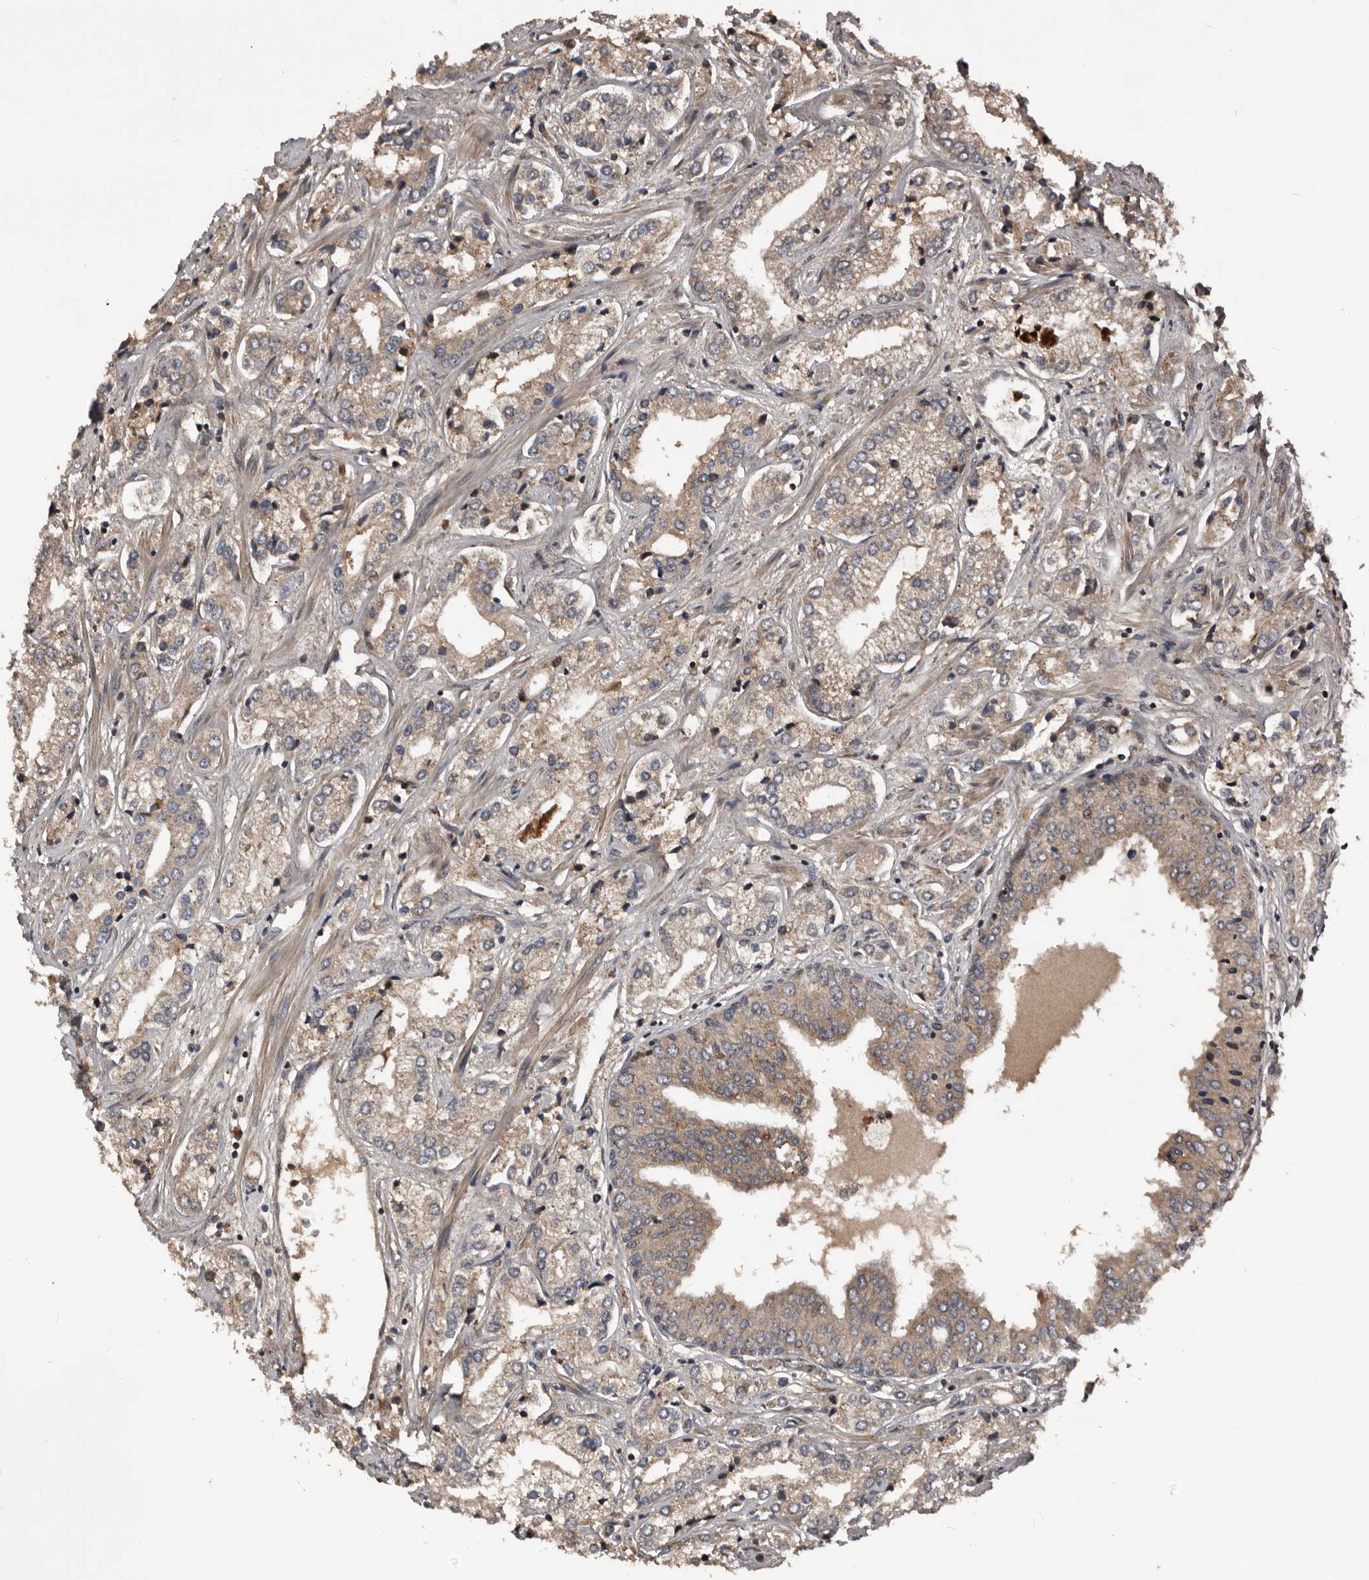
{"staining": {"intensity": "weak", "quantity": ">75%", "location": "cytoplasmic/membranous"}, "tissue": "prostate cancer", "cell_type": "Tumor cells", "image_type": "cancer", "snomed": [{"axis": "morphology", "description": "Adenocarcinoma, High grade"}, {"axis": "topography", "description": "Prostate"}], "caption": "Immunohistochemical staining of prostate cancer displays low levels of weak cytoplasmic/membranous protein staining in approximately >75% of tumor cells.", "gene": "SERTAD4", "patient": {"sex": "male", "age": 66}}